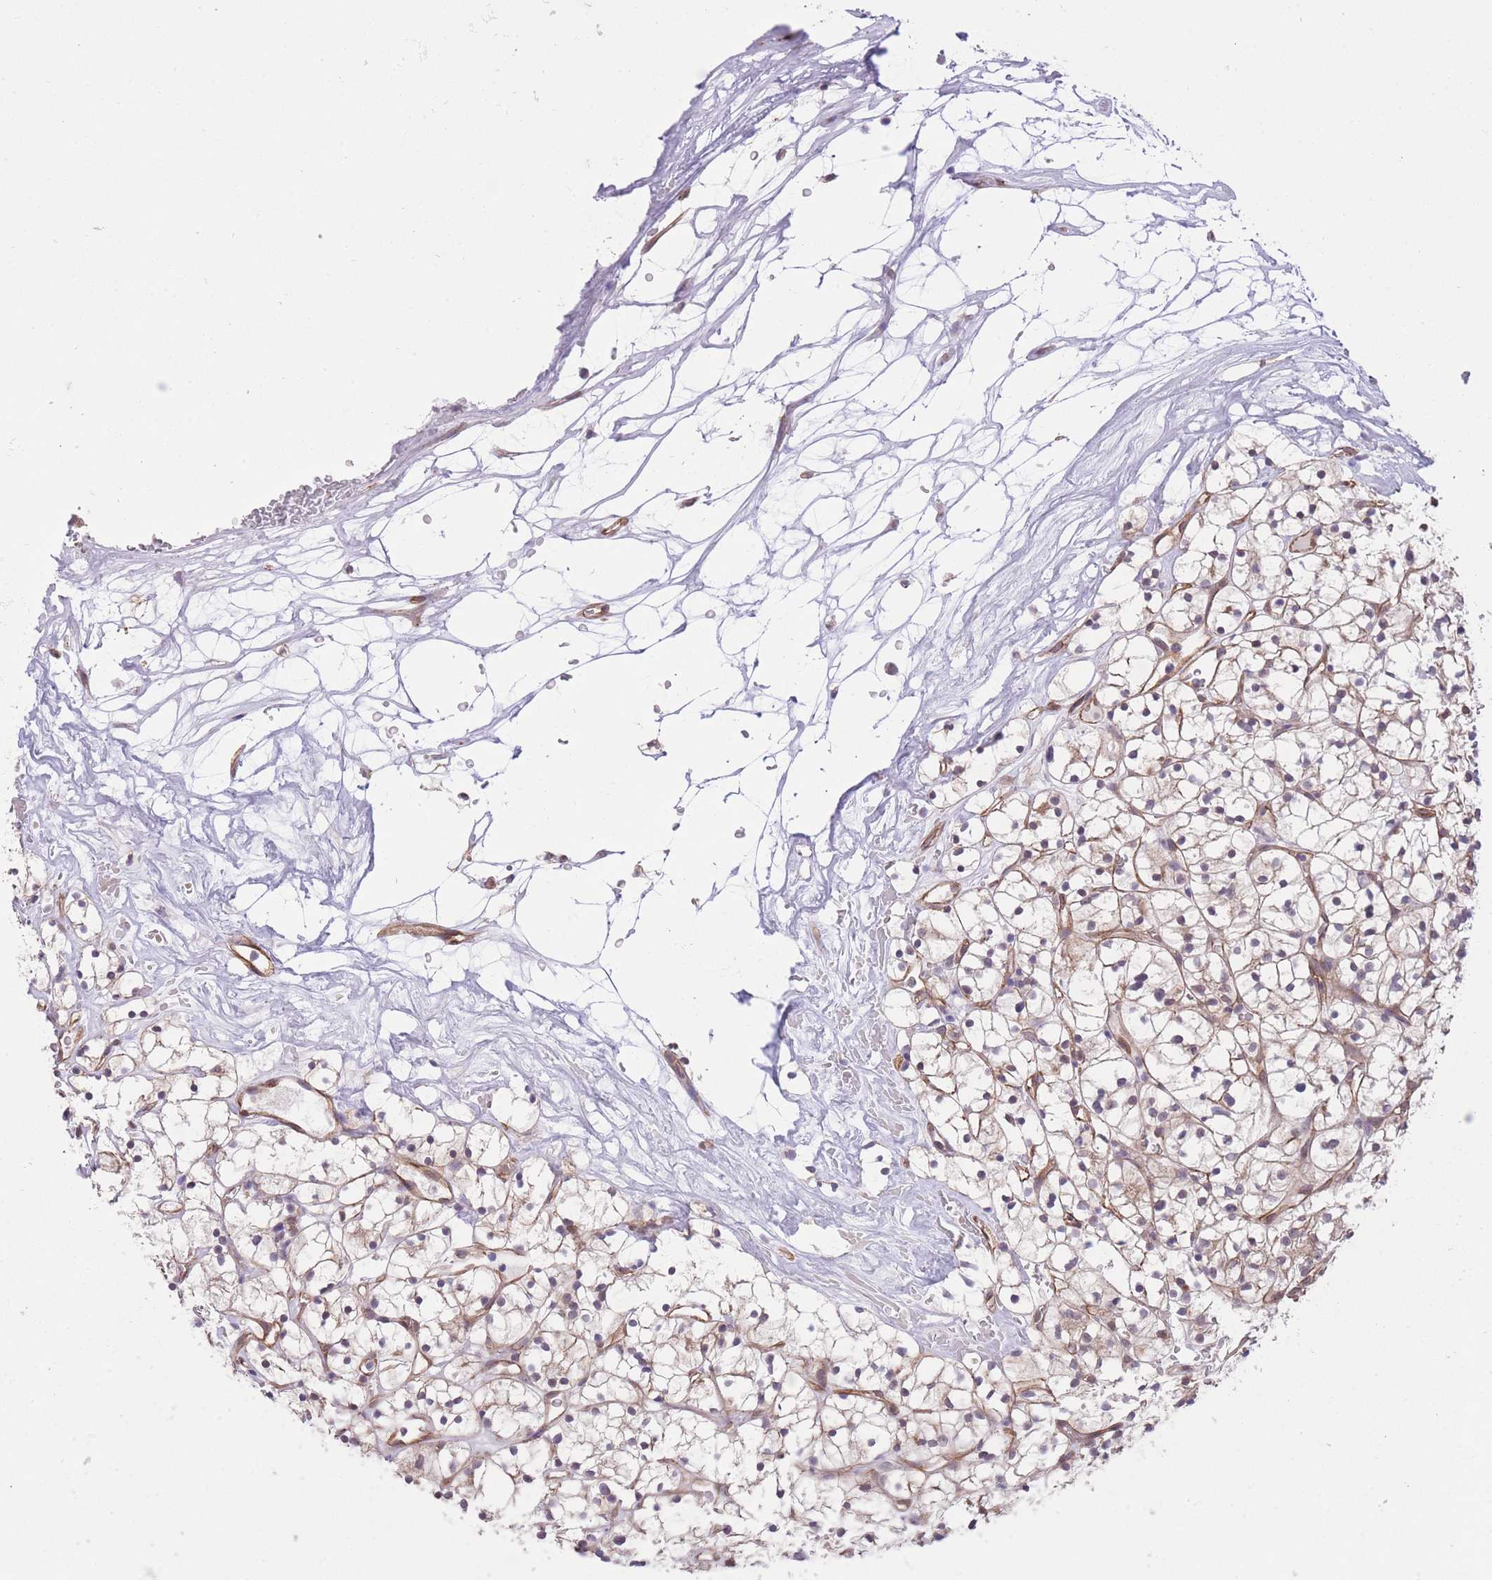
{"staining": {"intensity": "weak", "quantity": "25%-75%", "location": "cytoplasmic/membranous"}, "tissue": "renal cancer", "cell_type": "Tumor cells", "image_type": "cancer", "snomed": [{"axis": "morphology", "description": "Adenocarcinoma, NOS"}, {"axis": "topography", "description": "Kidney"}], "caption": "Protein analysis of adenocarcinoma (renal) tissue exhibits weak cytoplasmic/membranous staining in about 25%-75% of tumor cells.", "gene": "QTRT1", "patient": {"sex": "female", "age": 64}}